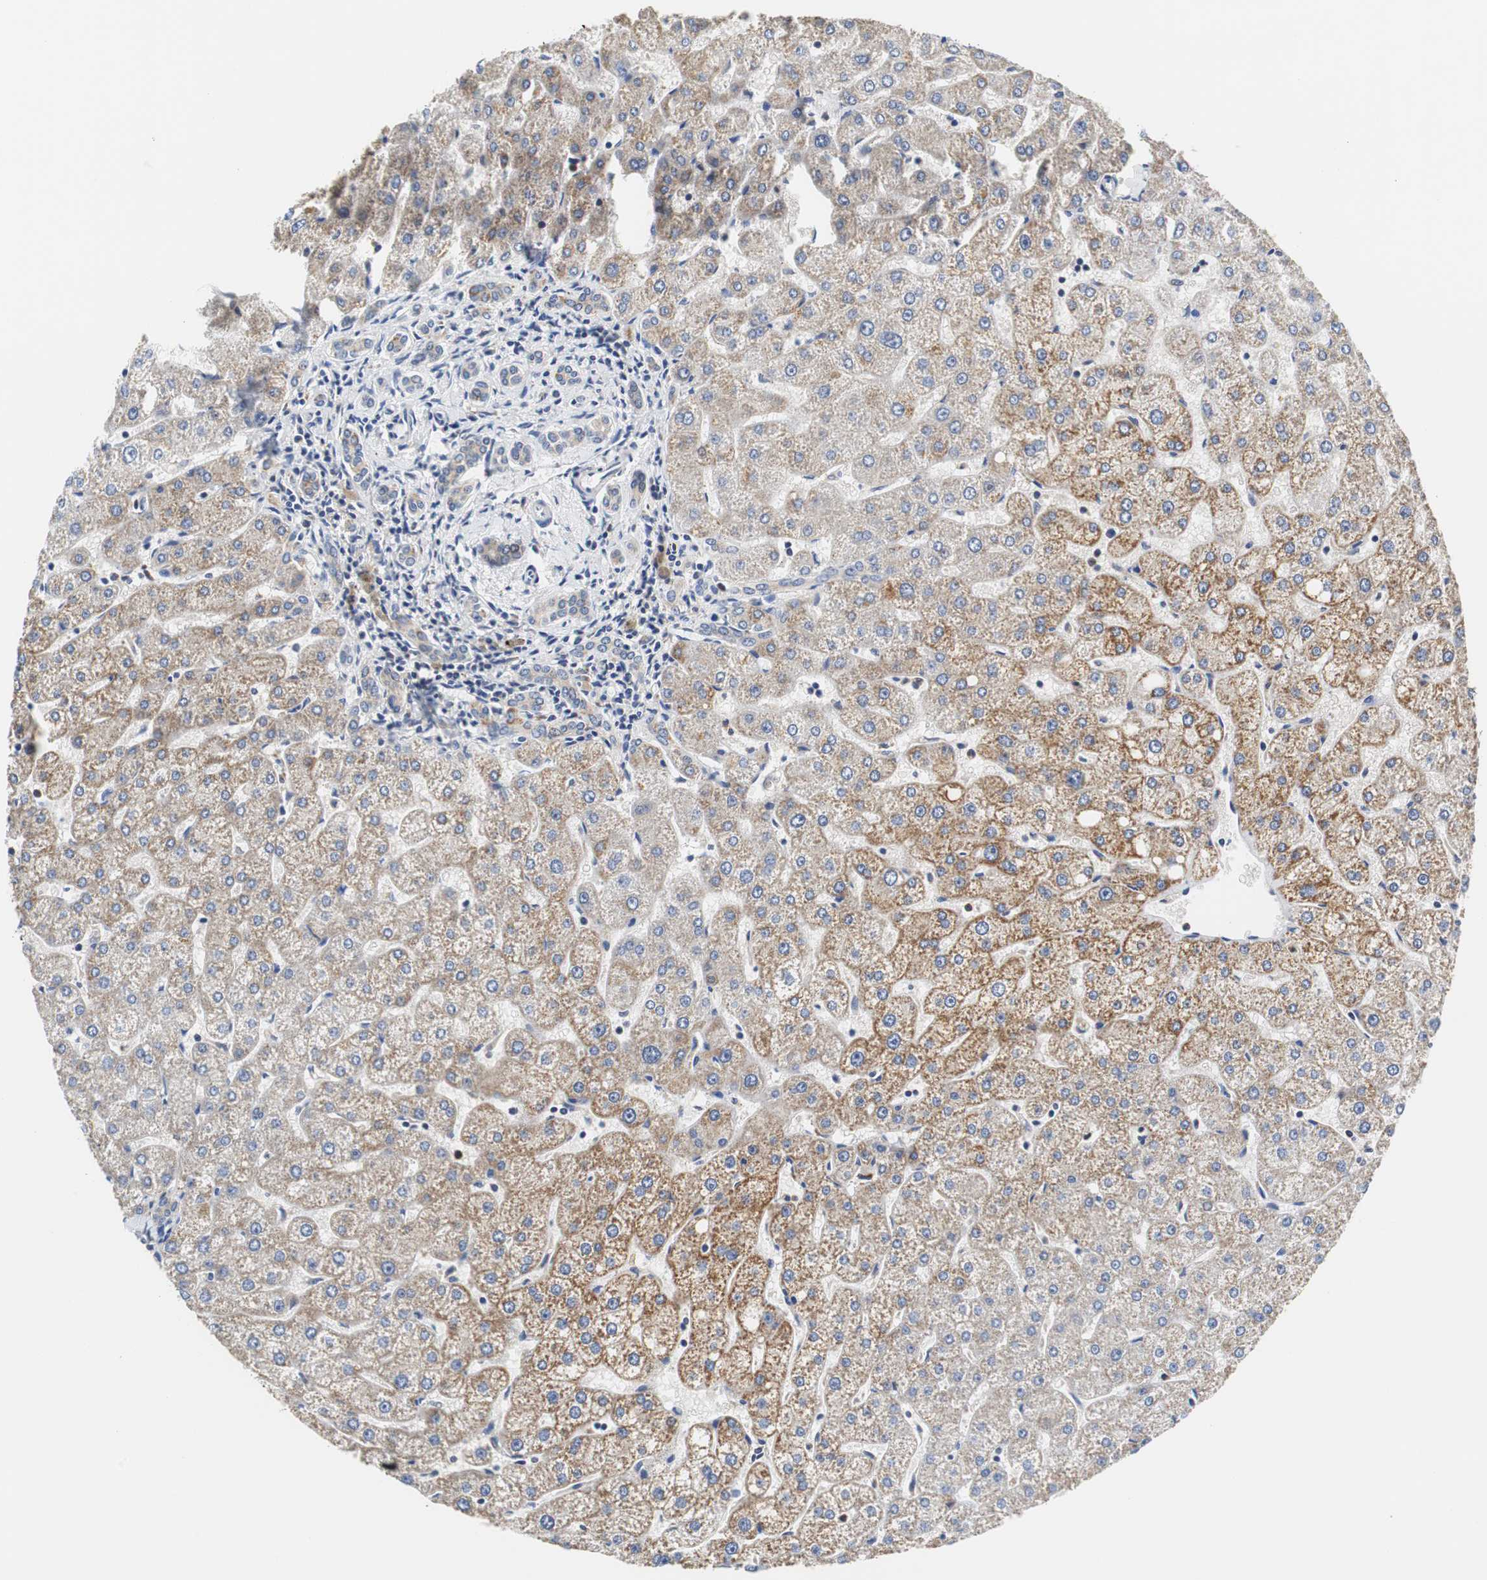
{"staining": {"intensity": "moderate", "quantity": ">75%", "location": "cytoplasmic/membranous"}, "tissue": "liver", "cell_type": "Cholangiocytes", "image_type": "normal", "snomed": [{"axis": "morphology", "description": "Normal tissue, NOS"}, {"axis": "topography", "description": "Liver"}], "caption": "Human liver stained for a protein (brown) reveals moderate cytoplasmic/membranous positive positivity in about >75% of cholangiocytes.", "gene": "VAMP8", "patient": {"sex": "male", "age": 67}}